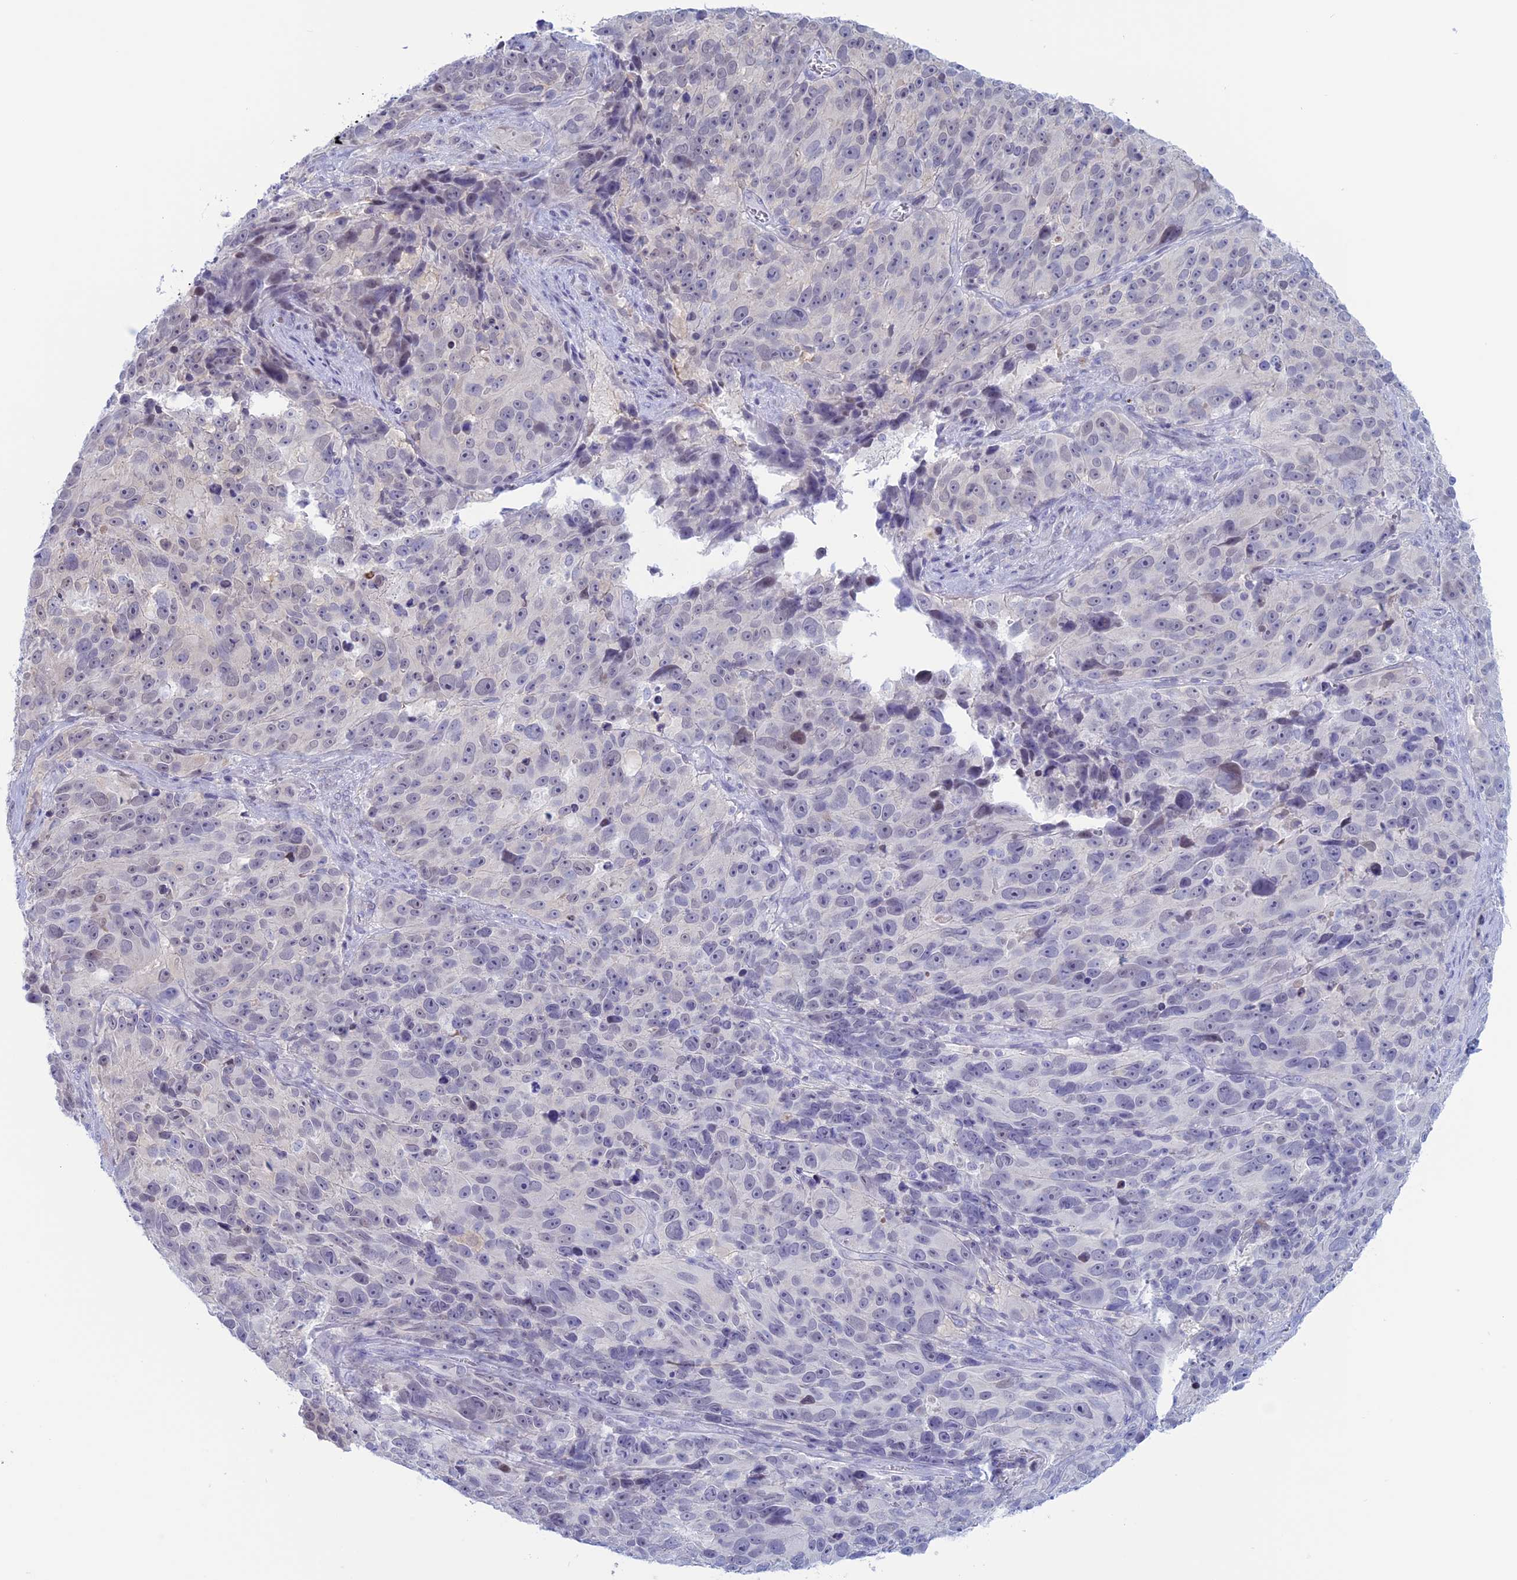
{"staining": {"intensity": "negative", "quantity": "none", "location": "none"}, "tissue": "melanoma", "cell_type": "Tumor cells", "image_type": "cancer", "snomed": [{"axis": "morphology", "description": "Malignant melanoma, NOS"}, {"axis": "topography", "description": "Skin"}], "caption": "An IHC photomicrograph of malignant melanoma is shown. There is no staining in tumor cells of malignant melanoma.", "gene": "LHFPL2", "patient": {"sex": "male", "age": 84}}